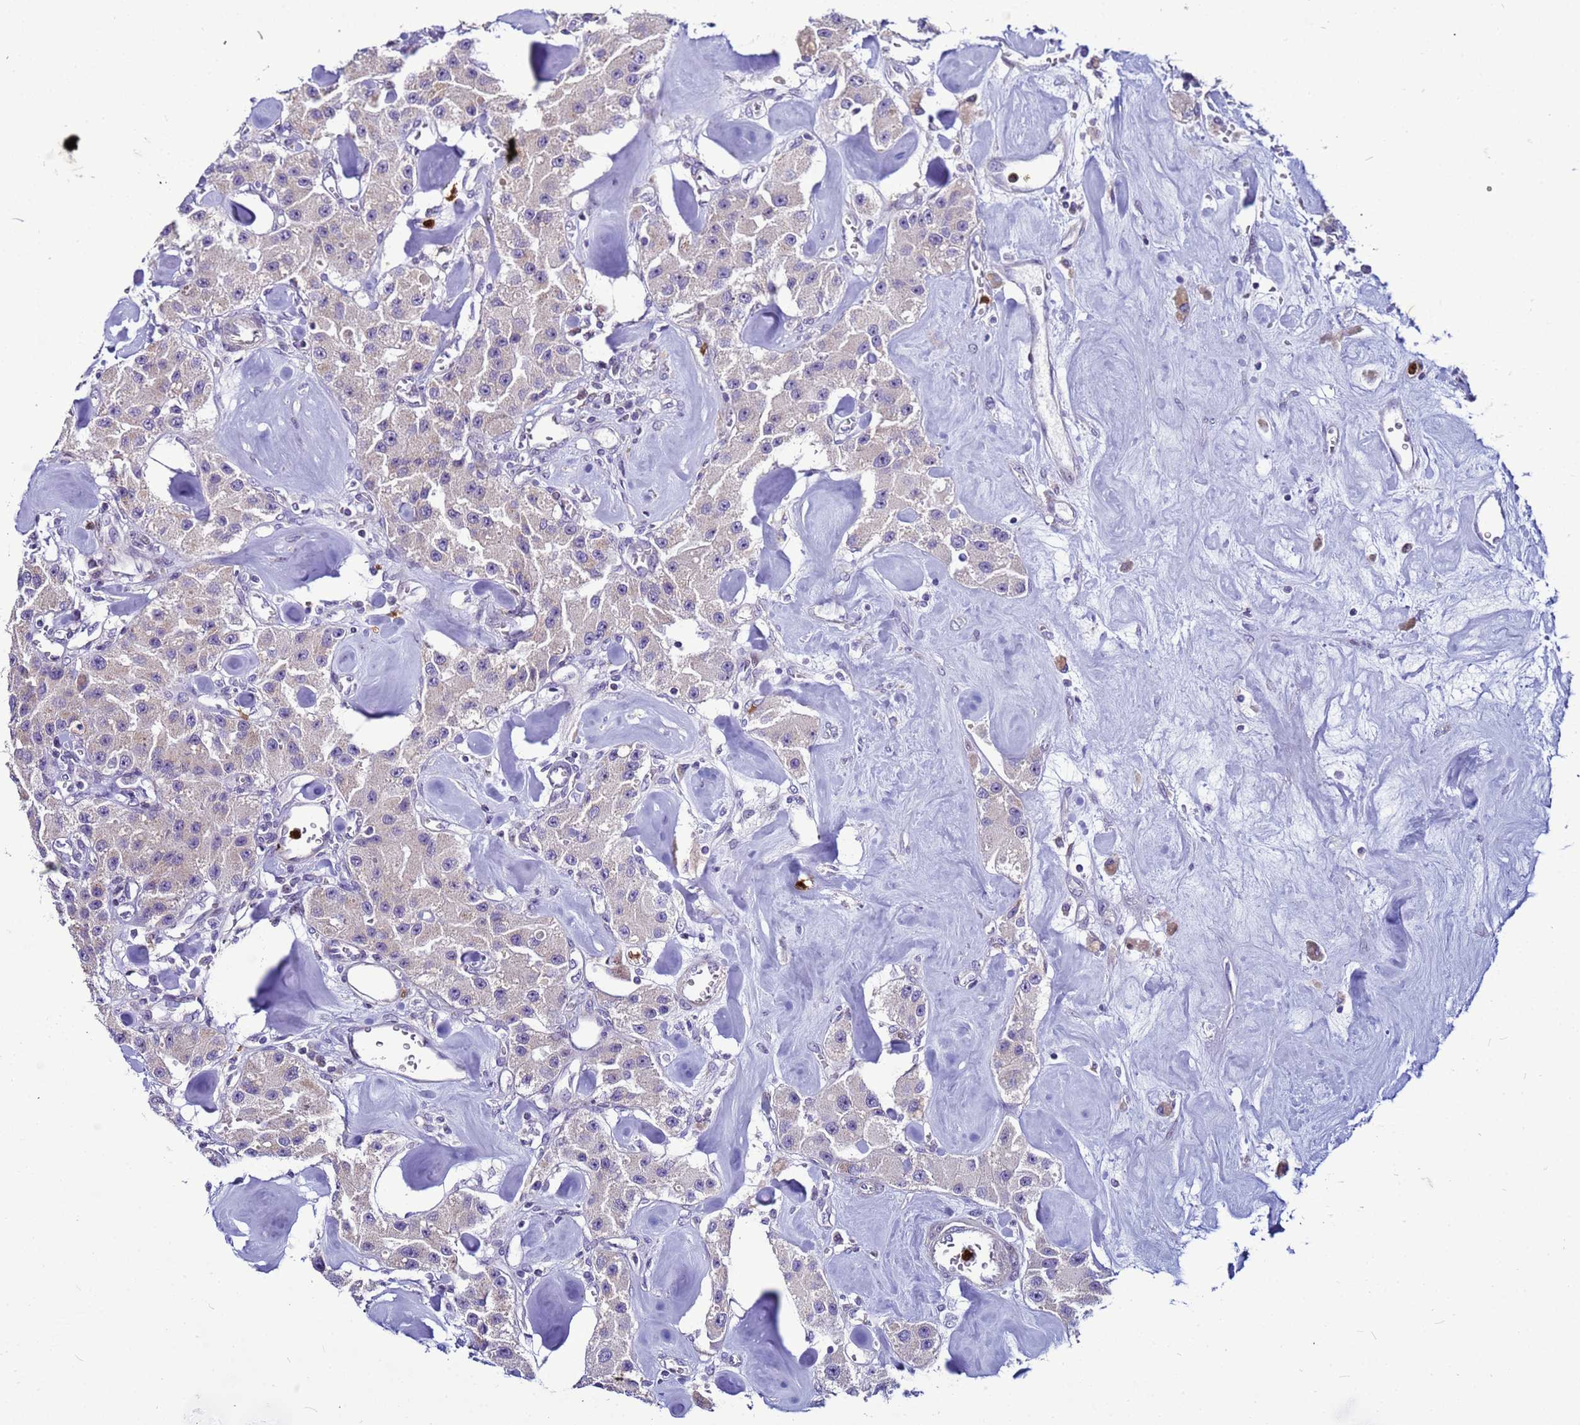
{"staining": {"intensity": "negative", "quantity": "none", "location": "none"}, "tissue": "carcinoid", "cell_type": "Tumor cells", "image_type": "cancer", "snomed": [{"axis": "morphology", "description": "Carcinoid, malignant, NOS"}, {"axis": "topography", "description": "Pancreas"}], "caption": "Carcinoid (malignant) stained for a protein using IHC exhibits no staining tumor cells.", "gene": "VPS4B", "patient": {"sex": "male", "age": 41}}